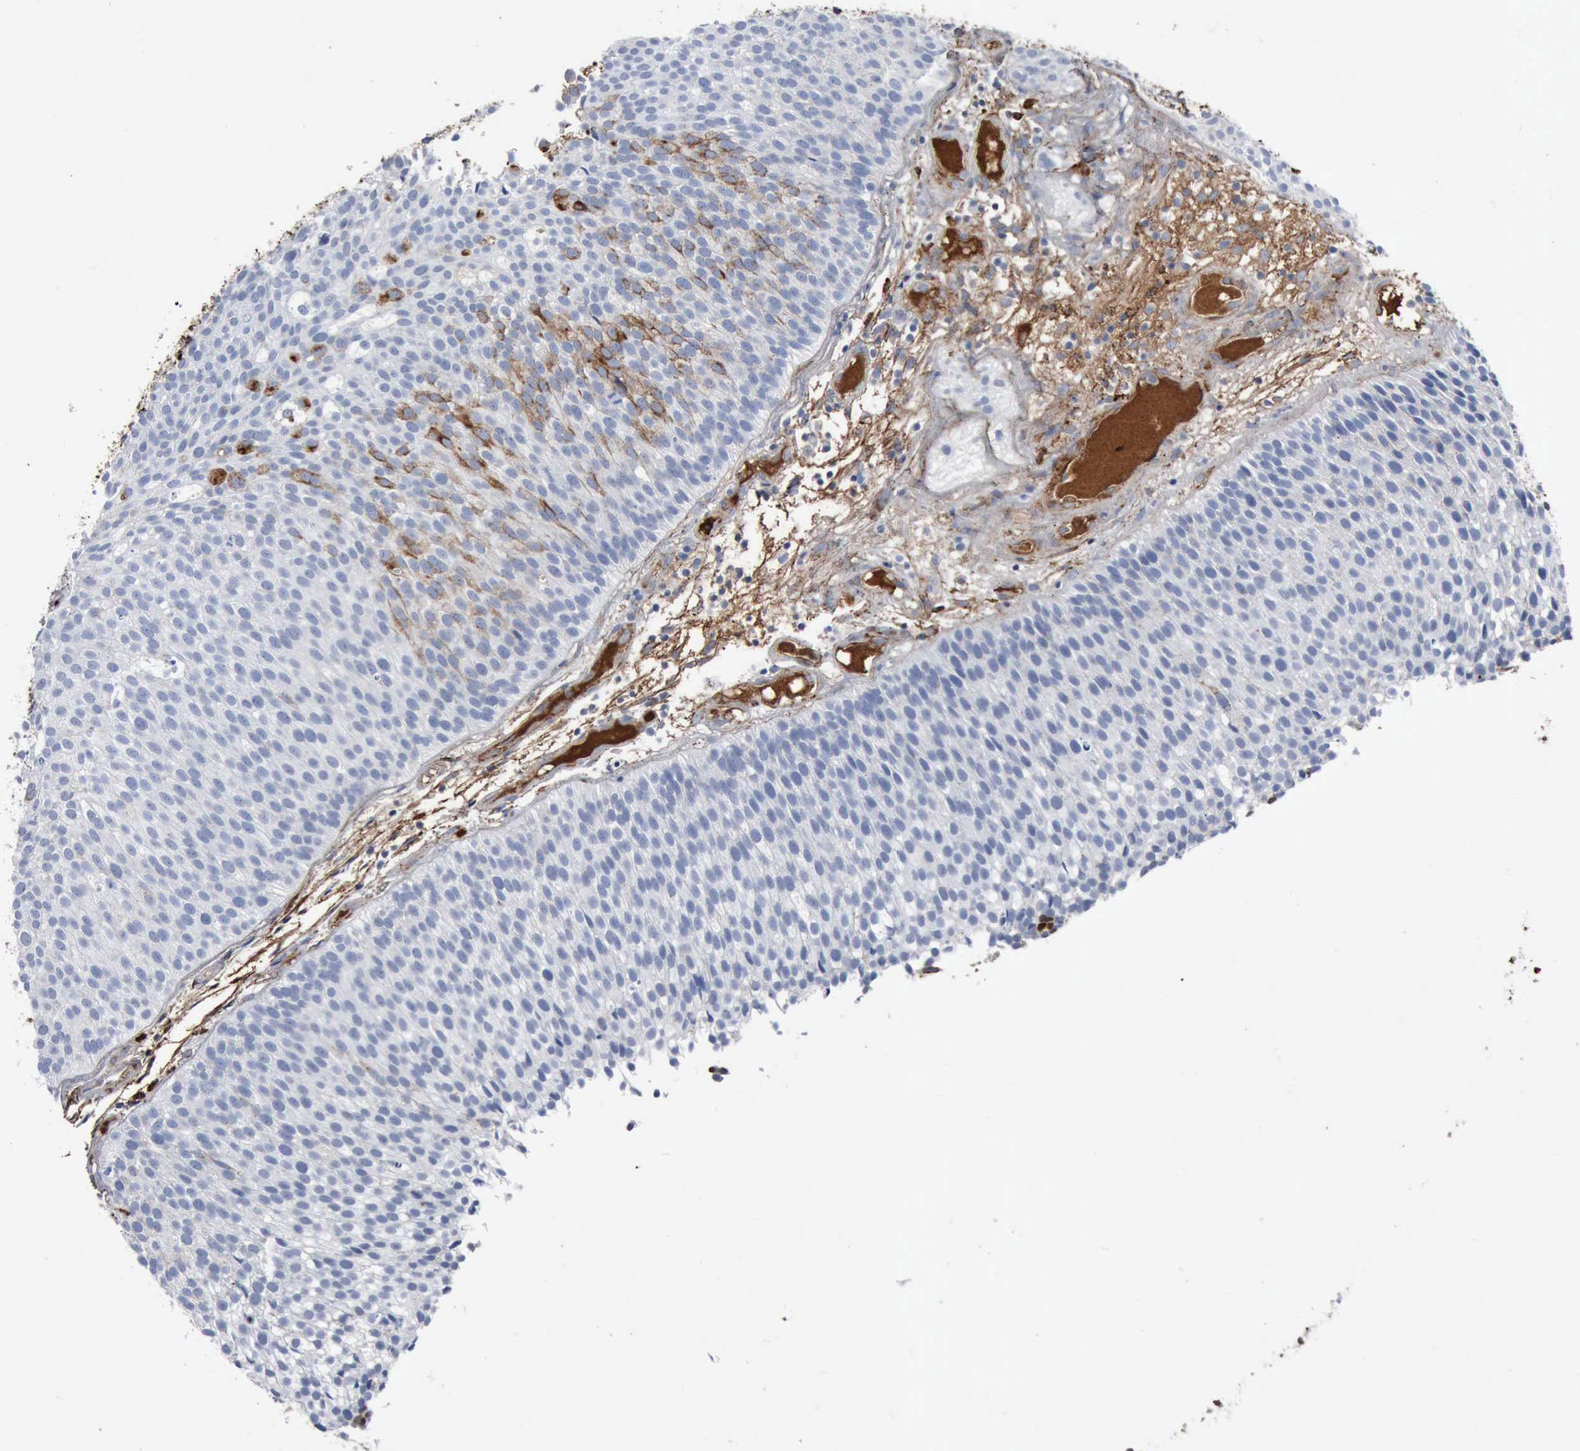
{"staining": {"intensity": "weak", "quantity": "25%-75%", "location": "cytoplasmic/membranous"}, "tissue": "urothelial cancer", "cell_type": "Tumor cells", "image_type": "cancer", "snomed": [{"axis": "morphology", "description": "Urothelial carcinoma, Low grade"}, {"axis": "topography", "description": "Urinary bladder"}], "caption": "Human low-grade urothelial carcinoma stained for a protein (brown) demonstrates weak cytoplasmic/membranous positive staining in approximately 25%-75% of tumor cells.", "gene": "FN1", "patient": {"sex": "male", "age": 85}}